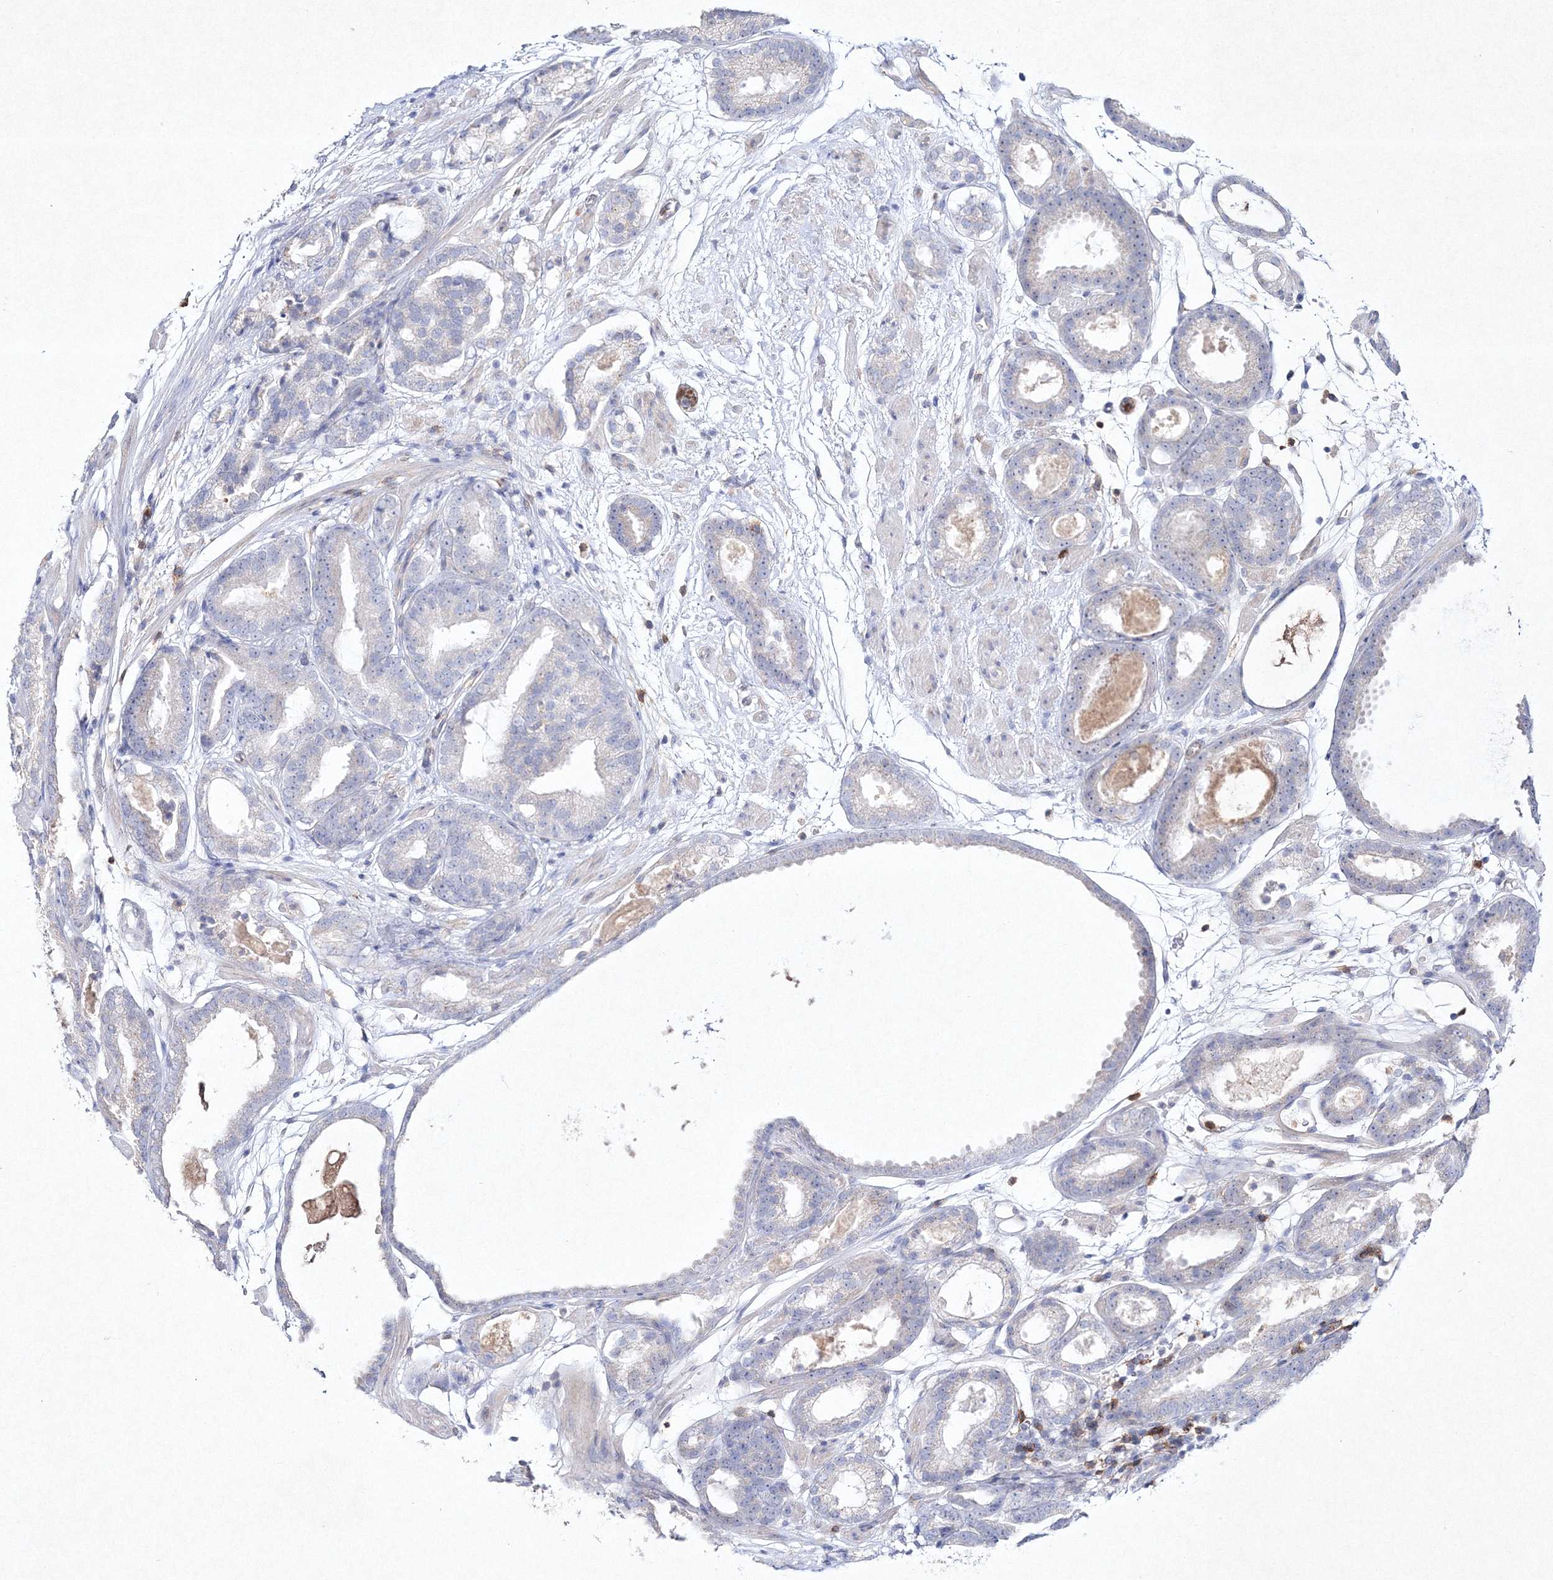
{"staining": {"intensity": "negative", "quantity": "none", "location": "none"}, "tissue": "prostate cancer", "cell_type": "Tumor cells", "image_type": "cancer", "snomed": [{"axis": "morphology", "description": "Adenocarcinoma, Low grade"}, {"axis": "topography", "description": "Prostate"}], "caption": "Tumor cells are negative for protein expression in human adenocarcinoma (low-grade) (prostate).", "gene": "HCST", "patient": {"sex": "male", "age": 69}}